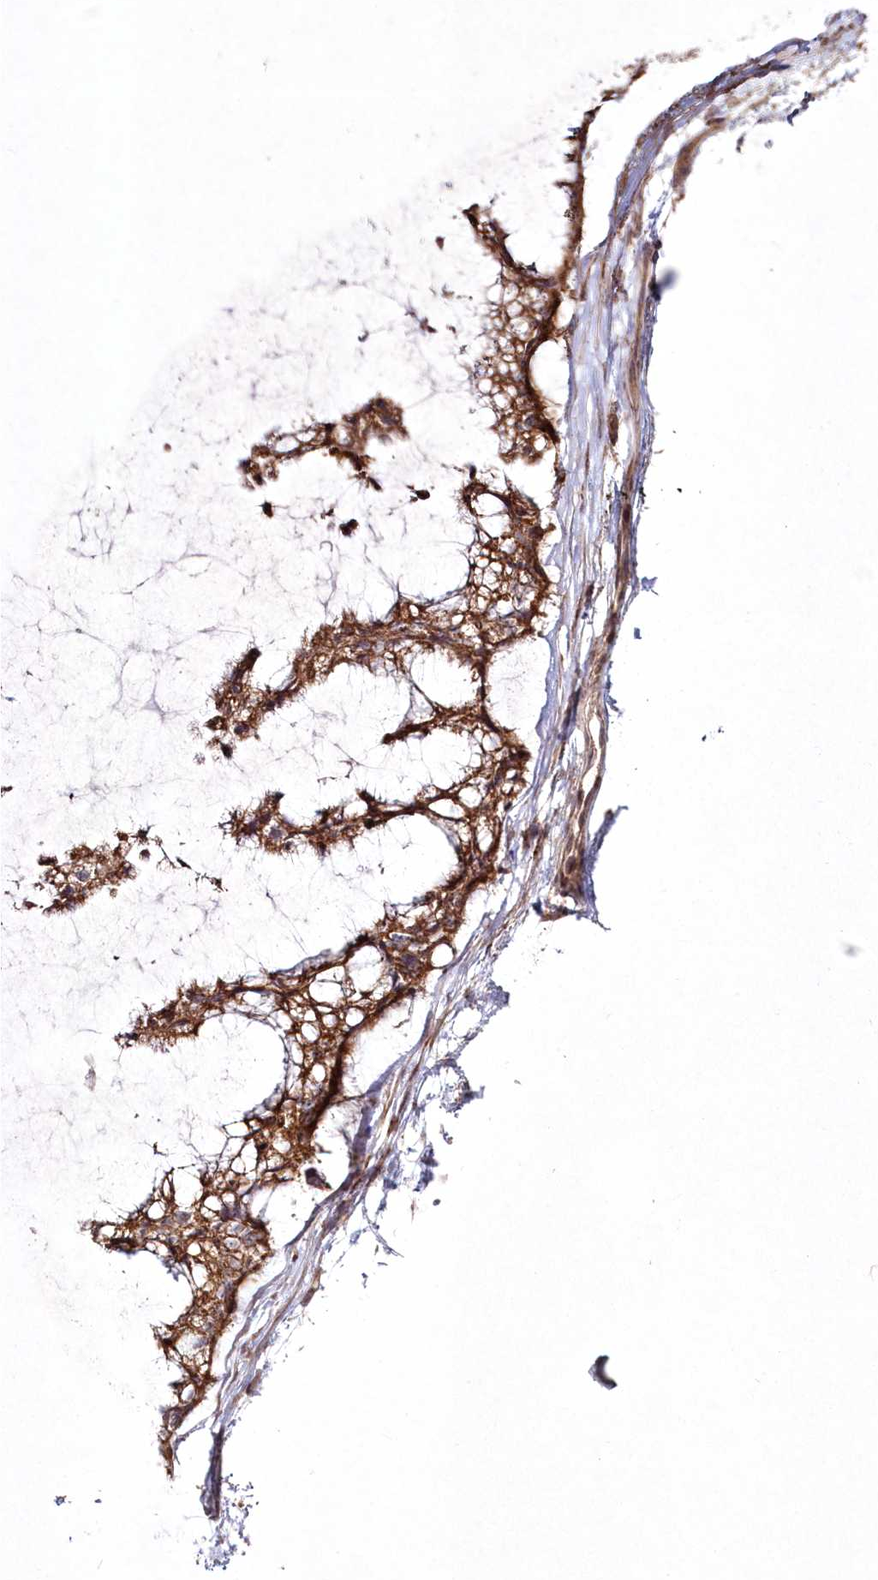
{"staining": {"intensity": "moderate", "quantity": ">75%", "location": "cytoplasmic/membranous"}, "tissue": "ovarian cancer", "cell_type": "Tumor cells", "image_type": "cancer", "snomed": [{"axis": "morphology", "description": "Cystadenocarcinoma, mucinous, NOS"}, {"axis": "topography", "description": "Ovary"}], "caption": "High-power microscopy captured an IHC image of mucinous cystadenocarcinoma (ovarian), revealing moderate cytoplasmic/membranous staining in about >75% of tumor cells.", "gene": "PEX13", "patient": {"sex": "female", "age": 39}}